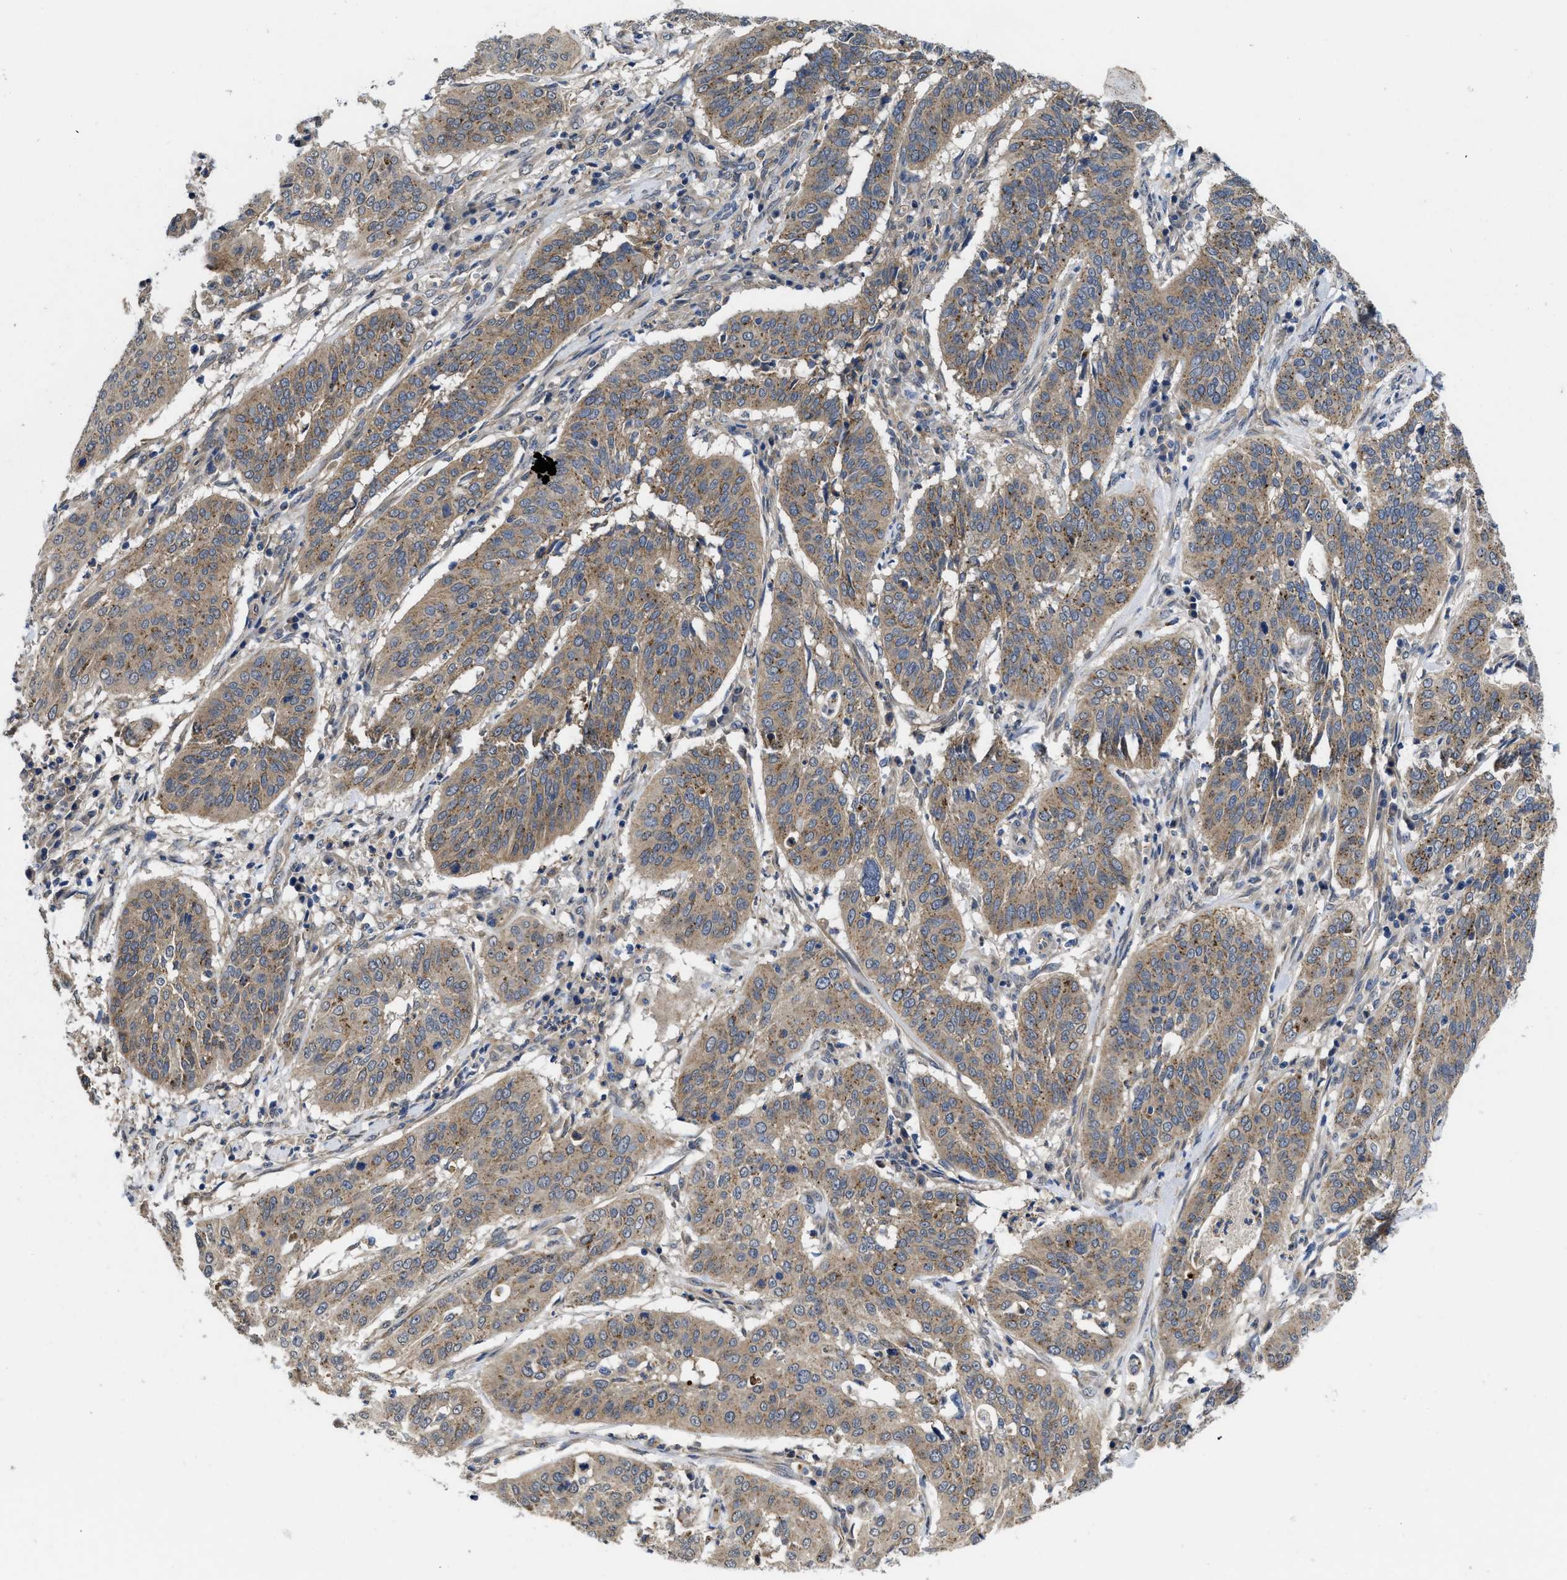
{"staining": {"intensity": "weak", "quantity": ">75%", "location": "cytoplasmic/membranous"}, "tissue": "cervical cancer", "cell_type": "Tumor cells", "image_type": "cancer", "snomed": [{"axis": "morphology", "description": "Normal tissue, NOS"}, {"axis": "morphology", "description": "Squamous cell carcinoma, NOS"}, {"axis": "topography", "description": "Cervix"}], "caption": "Squamous cell carcinoma (cervical) stained with DAB (3,3'-diaminobenzidine) immunohistochemistry (IHC) displays low levels of weak cytoplasmic/membranous staining in approximately >75% of tumor cells.", "gene": "PKD2", "patient": {"sex": "female", "age": 39}}